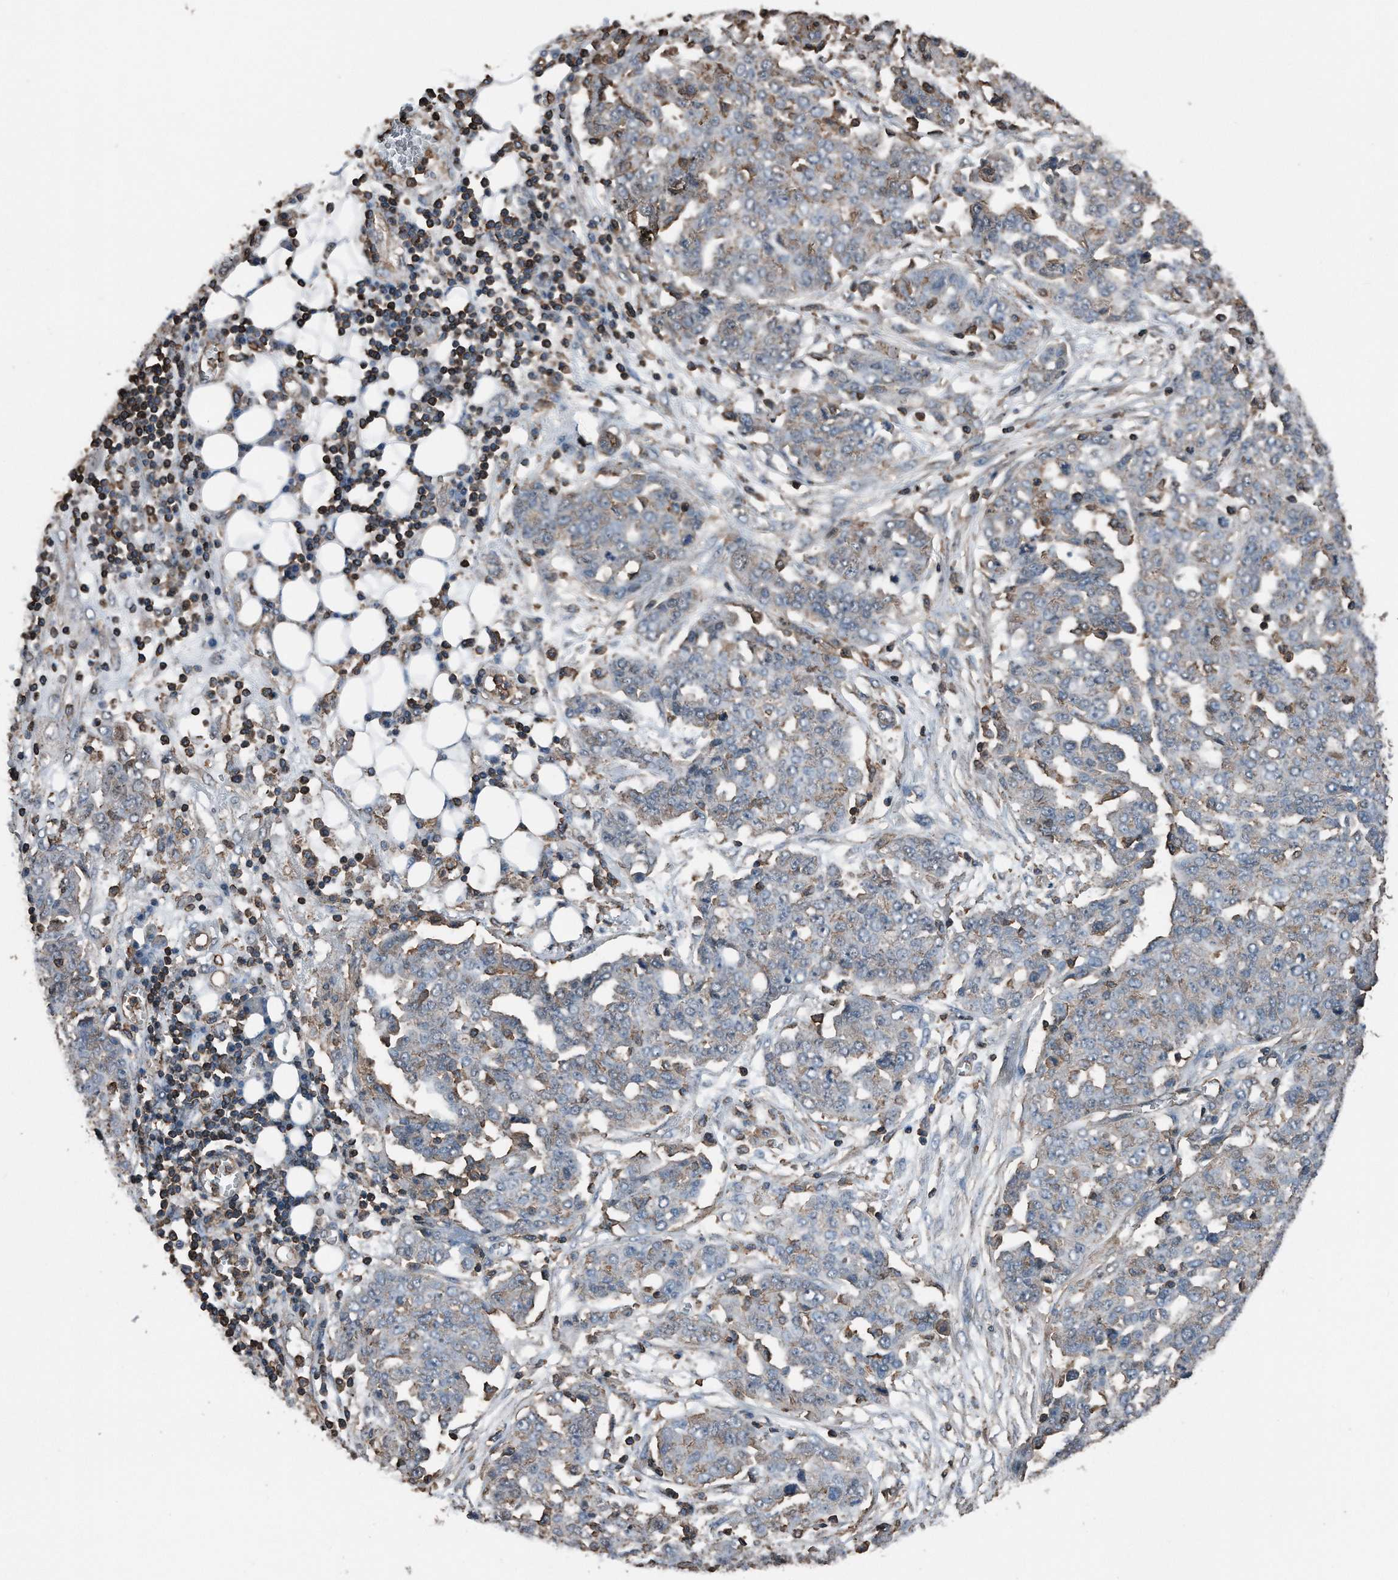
{"staining": {"intensity": "weak", "quantity": ">75%", "location": "cytoplasmic/membranous"}, "tissue": "ovarian cancer", "cell_type": "Tumor cells", "image_type": "cancer", "snomed": [{"axis": "morphology", "description": "Cystadenocarcinoma, serous, NOS"}, {"axis": "topography", "description": "Soft tissue"}, {"axis": "topography", "description": "Ovary"}], "caption": "Protein analysis of serous cystadenocarcinoma (ovarian) tissue exhibits weak cytoplasmic/membranous positivity in approximately >75% of tumor cells.", "gene": "RSPO3", "patient": {"sex": "female", "age": 57}}